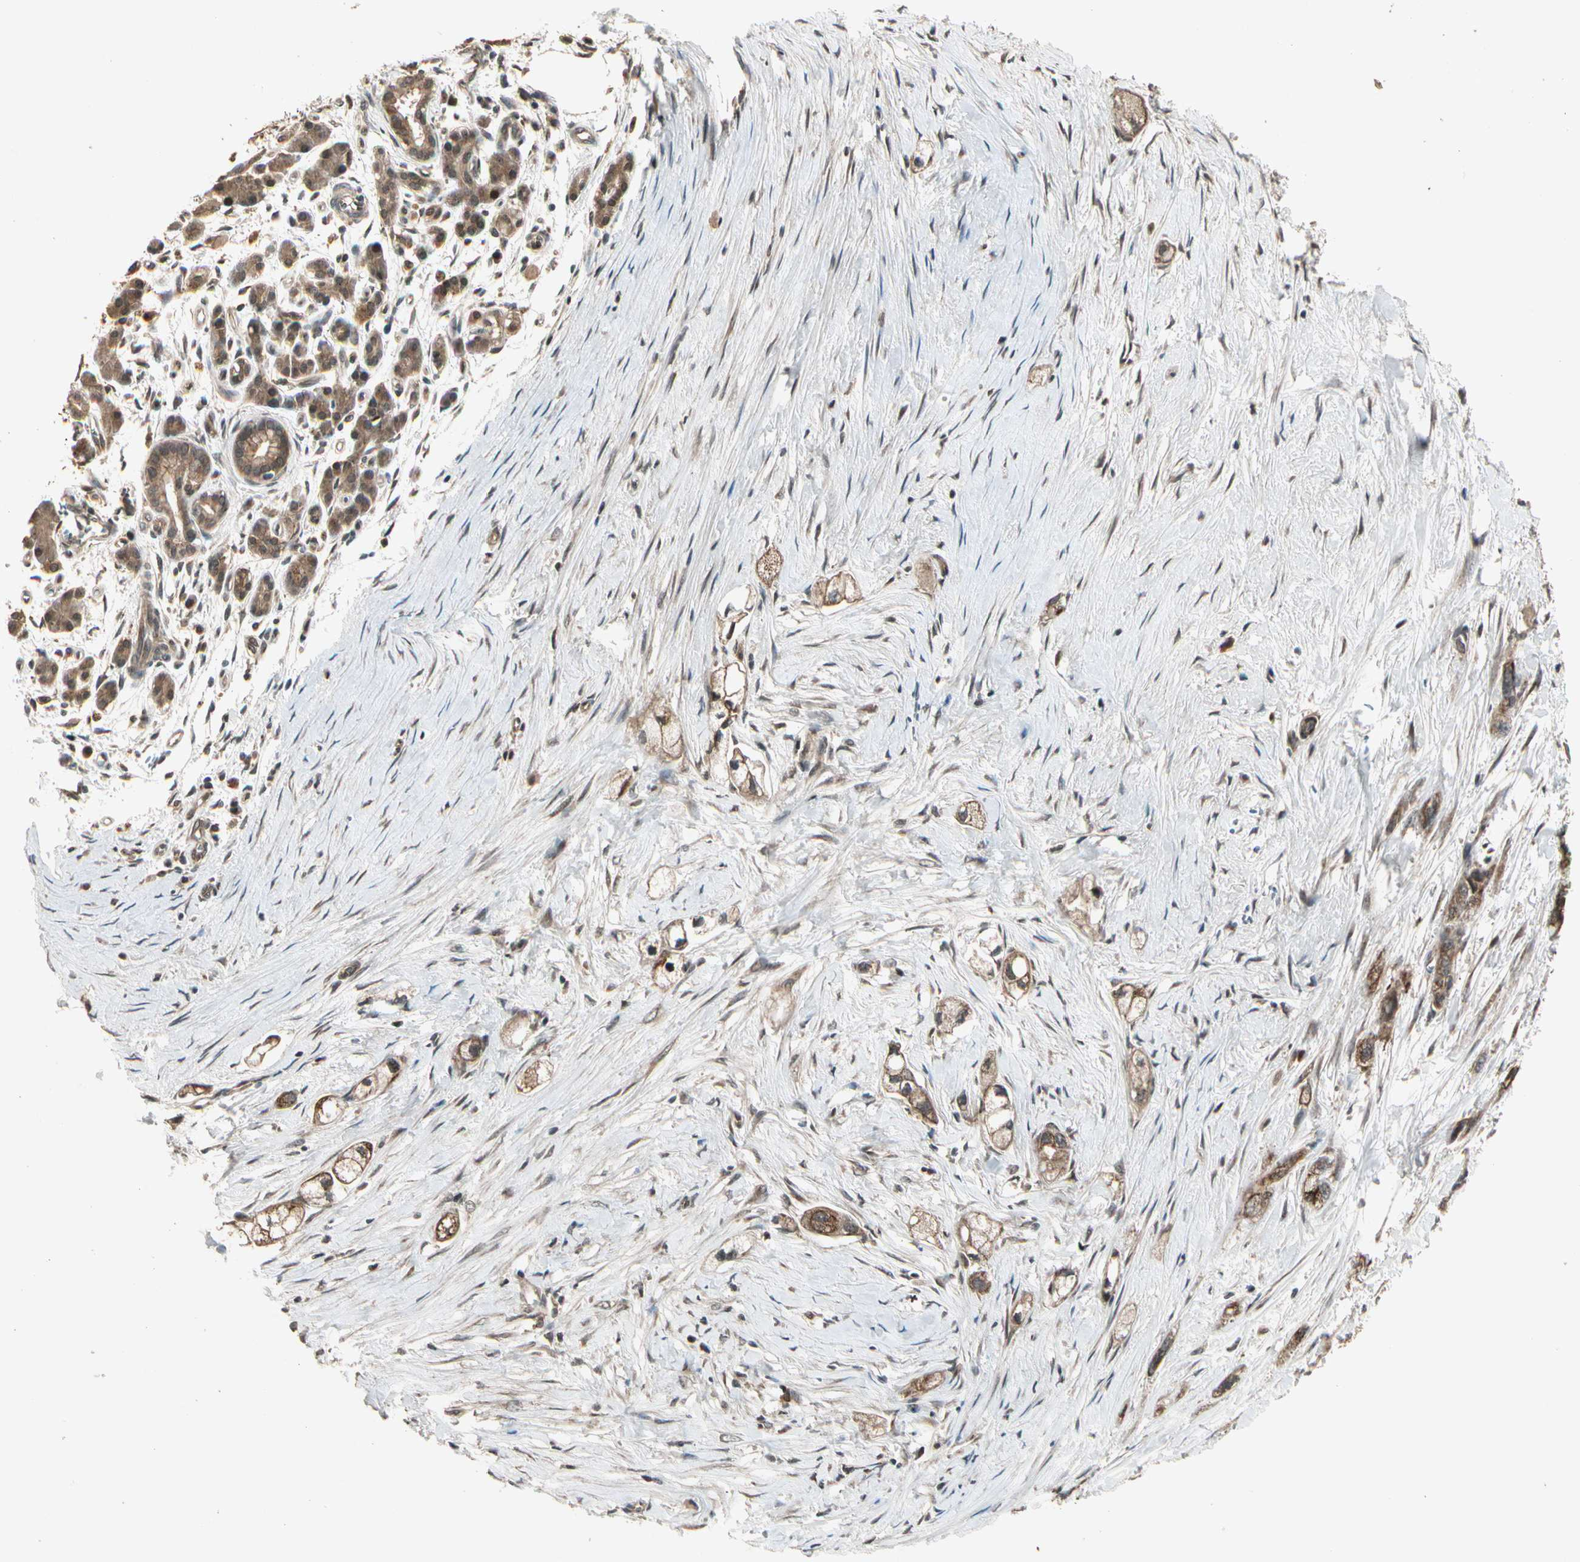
{"staining": {"intensity": "moderate", "quantity": ">75%", "location": "cytoplasmic/membranous"}, "tissue": "pancreatic cancer", "cell_type": "Tumor cells", "image_type": "cancer", "snomed": [{"axis": "morphology", "description": "Adenocarcinoma, NOS"}, {"axis": "topography", "description": "Pancreas"}], "caption": "Tumor cells demonstrate medium levels of moderate cytoplasmic/membranous expression in approximately >75% of cells in pancreatic adenocarcinoma.", "gene": "GLUL", "patient": {"sex": "male", "age": 74}}